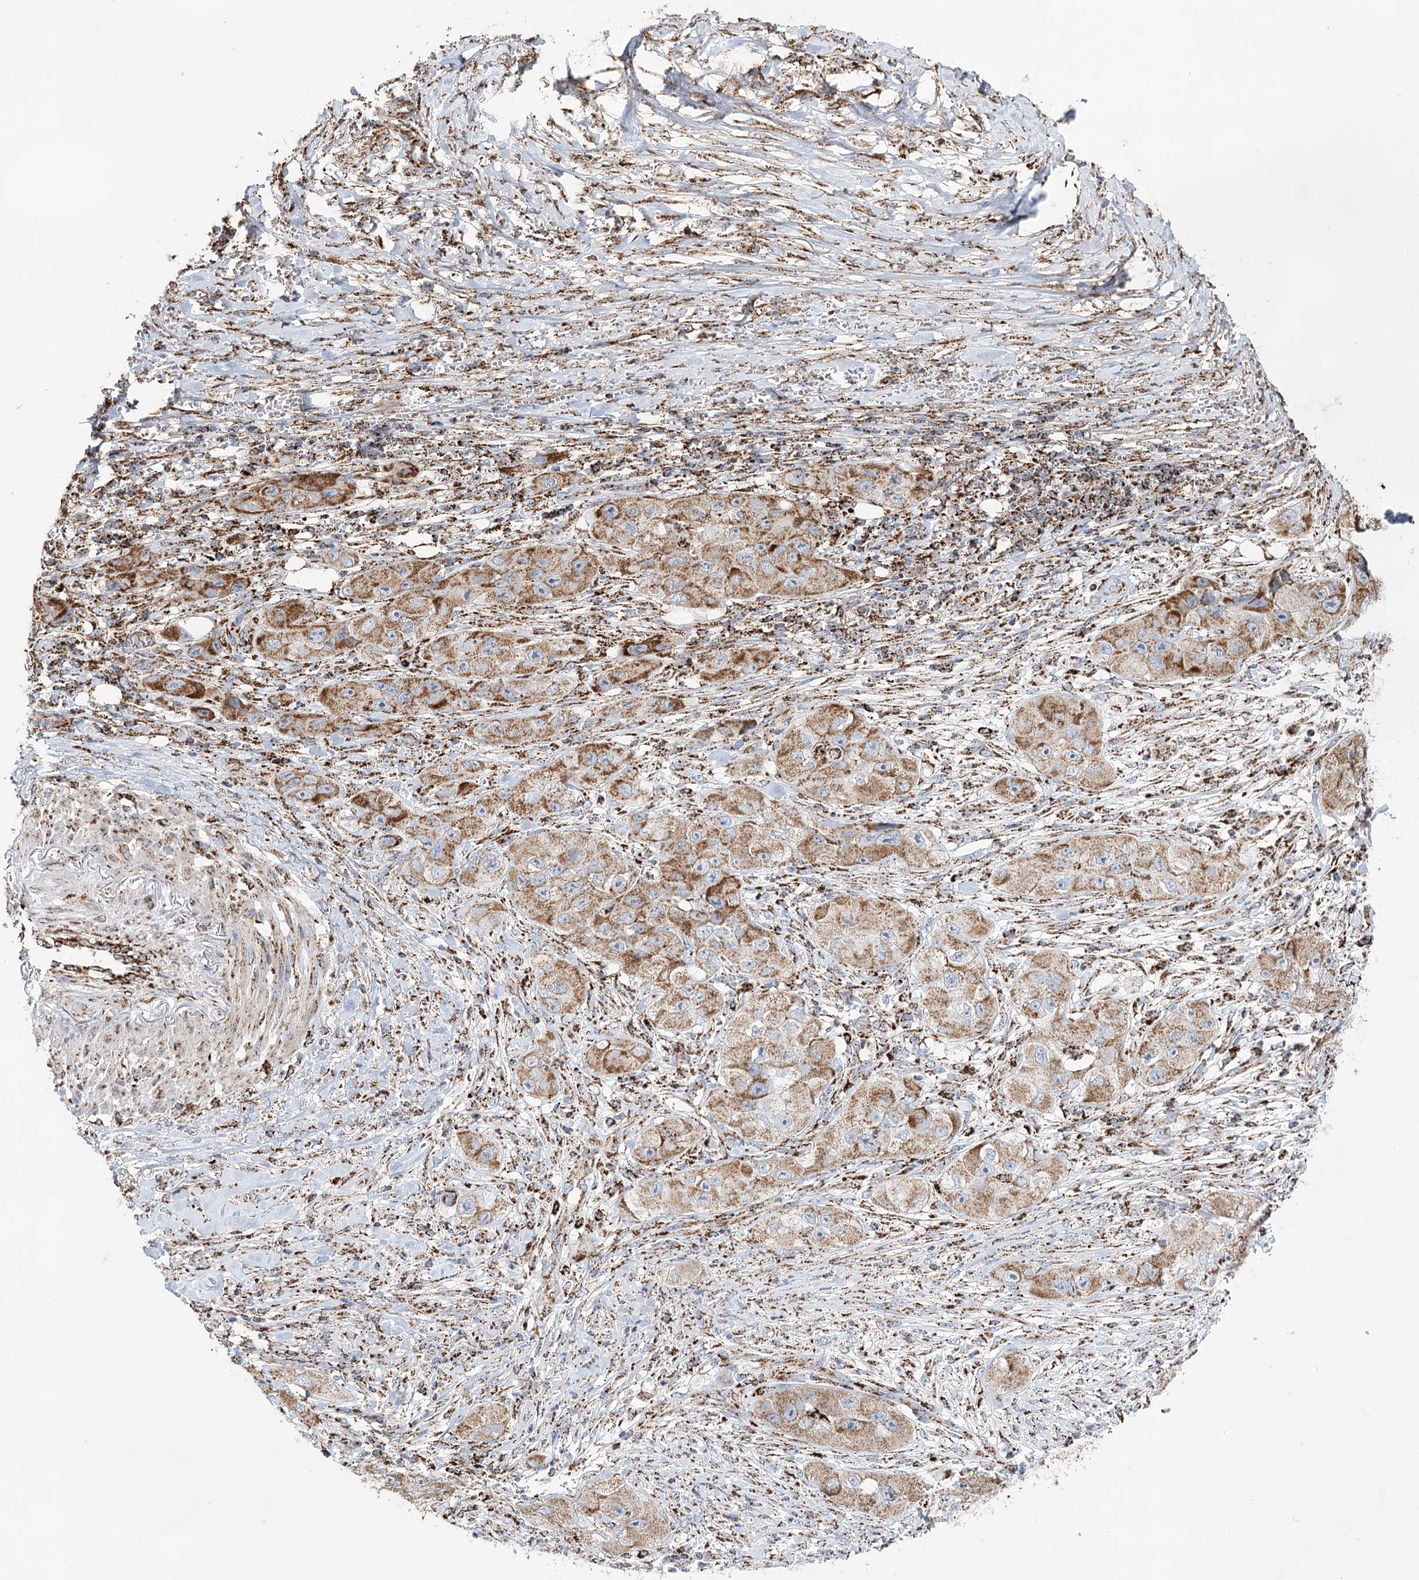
{"staining": {"intensity": "moderate", "quantity": ">75%", "location": "cytoplasmic/membranous"}, "tissue": "skin cancer", "cell_type": "Tumor cells", "image_type": "cancer", "snomed": [{"axis": "morphology", "description": "Squamous cell carcinoma, NOS"}, {"axis": "topography", "description": "Skin"}, {"axis": "topography", "description": "Subcutis"}], "caption": "DAB (3,3'-diaminobenzidine) immunohistochemical staining of human squamous cell carcinoma (skin) displays moderate cytoplasmic/membranous protein positivity in about >75% of tumor cells. (Brightfield microscopy of DAB IHC at high magnification).", "gene": "NADK2", "patient": {"sex": "male", "age": 73}}